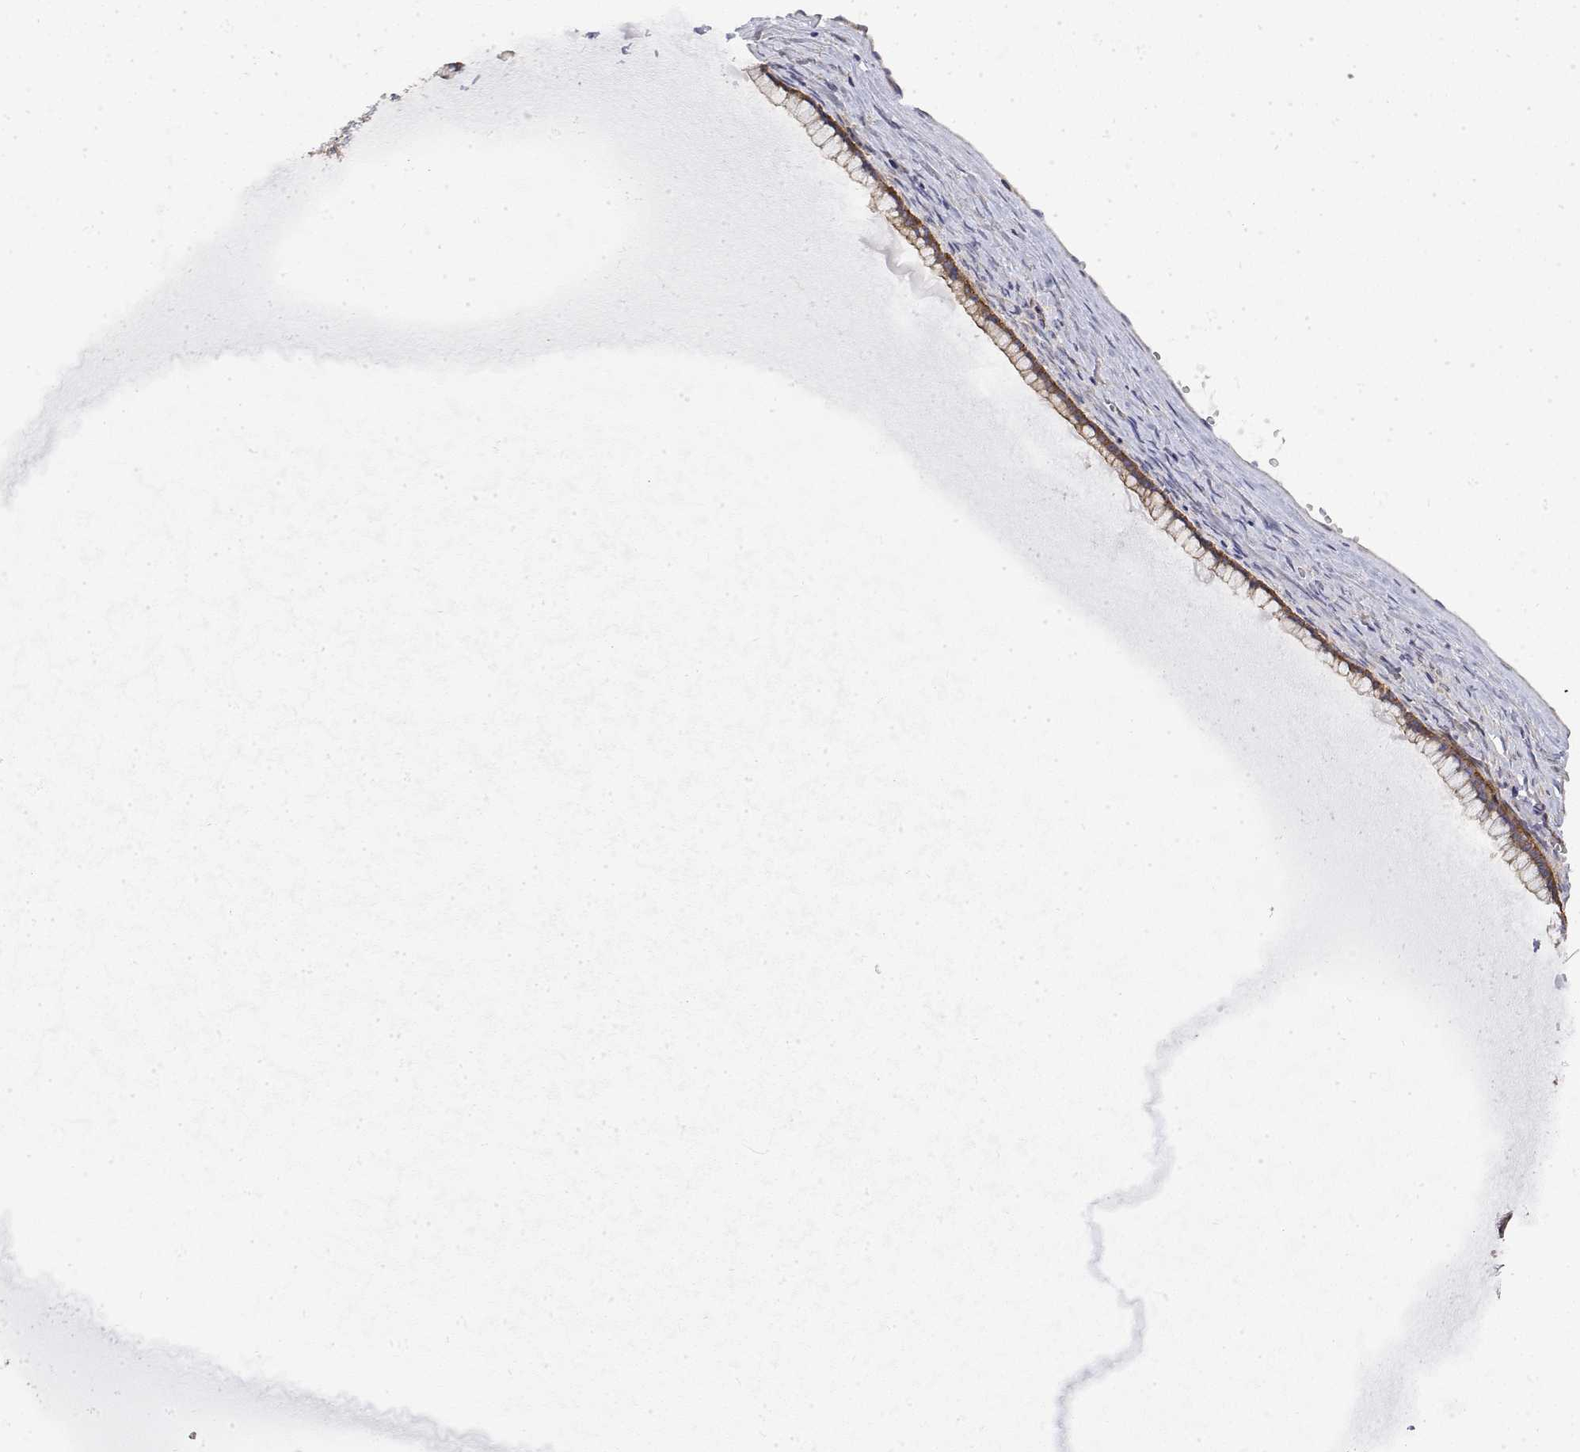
{"staining": {"intensity": "weak", "quantity": ">75%", "location": "cytoplasmic/membranous"}, "tissue": "ovarian cancer", "cell_type": "Tumor cells", "image_type": "cancer", "snomed": [{"axis": "morphology", "description": "Cystadenocarcinoma, mucinous, NOS"}, {"axis": "topography", "description": "Ovary"}], "caption": "Immunohistochemical staining of ovarian cancer (mucinous cystadenocarcinoma) displays weak cytoplasmic/membranous protein positivity in approximately >75% of tumor cells. Using DAB (brown) and hematoxylin (blue) stains, captured at high magnification using brightfield microscopy.", "gene": "PACSIN2", "patient": {"sex": "female", "age": 41}}